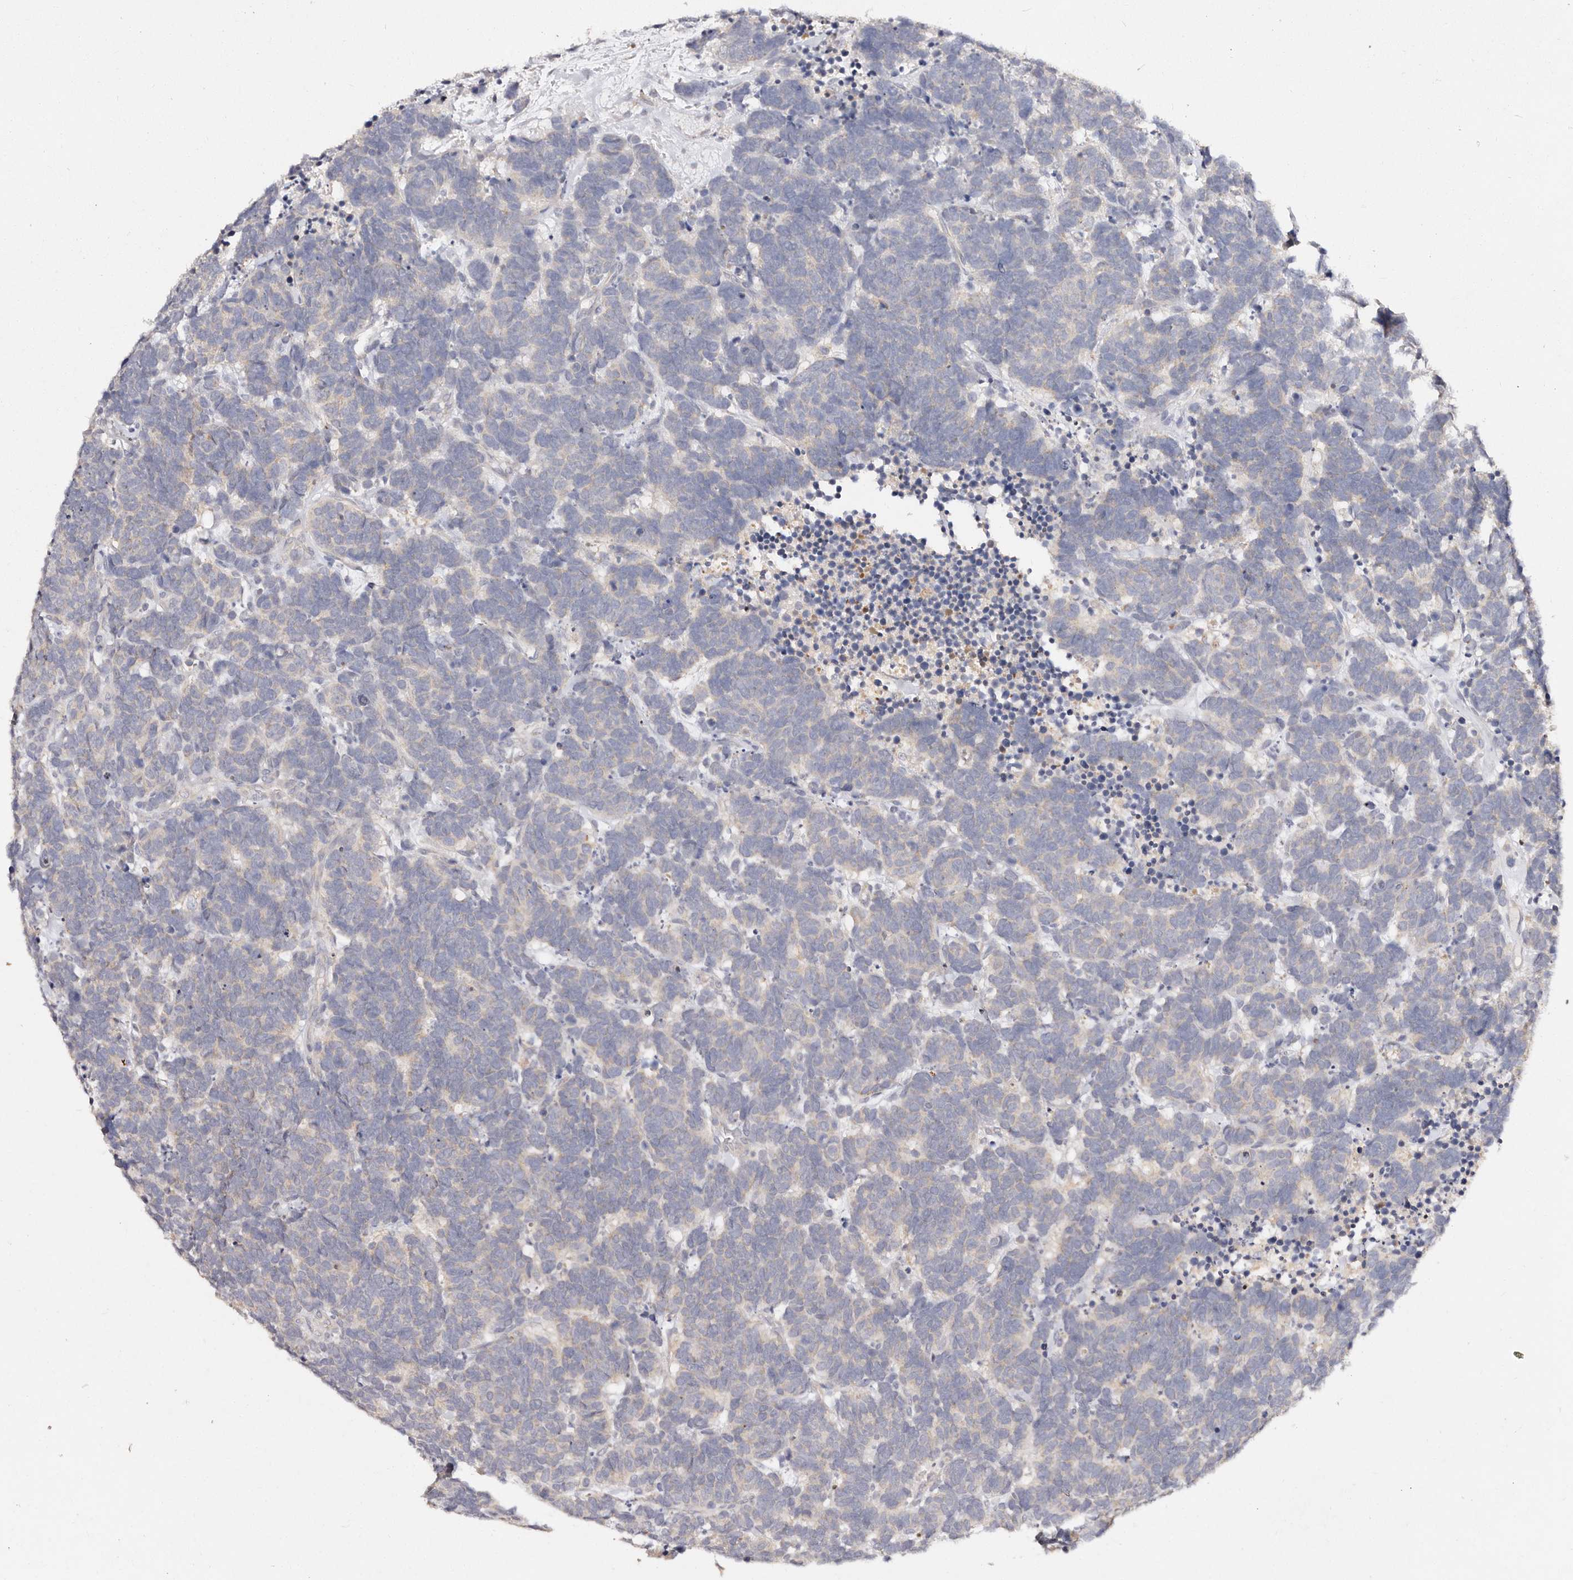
{"staining": {"intensity": "negative", "quantity": "none", "location": "none"}, "tissue": "carcinoid", "cell_type": "Tumor cells", "image_type": "cancer", "snomed": [{"axis": "morphology", "description": "Carcinoma, NOS"}, {"axis": "morphology", "description": "Carcinoid, malignant, NOS"}, {"axis": "topography", "description": "Urinary bladder"}], "caption": "Immunohistochemistry of human malignant carcinoid displays no staining in tumor cells.", "gene": "VIPAS39", "patient": {"sex": "male", "age": 57}}